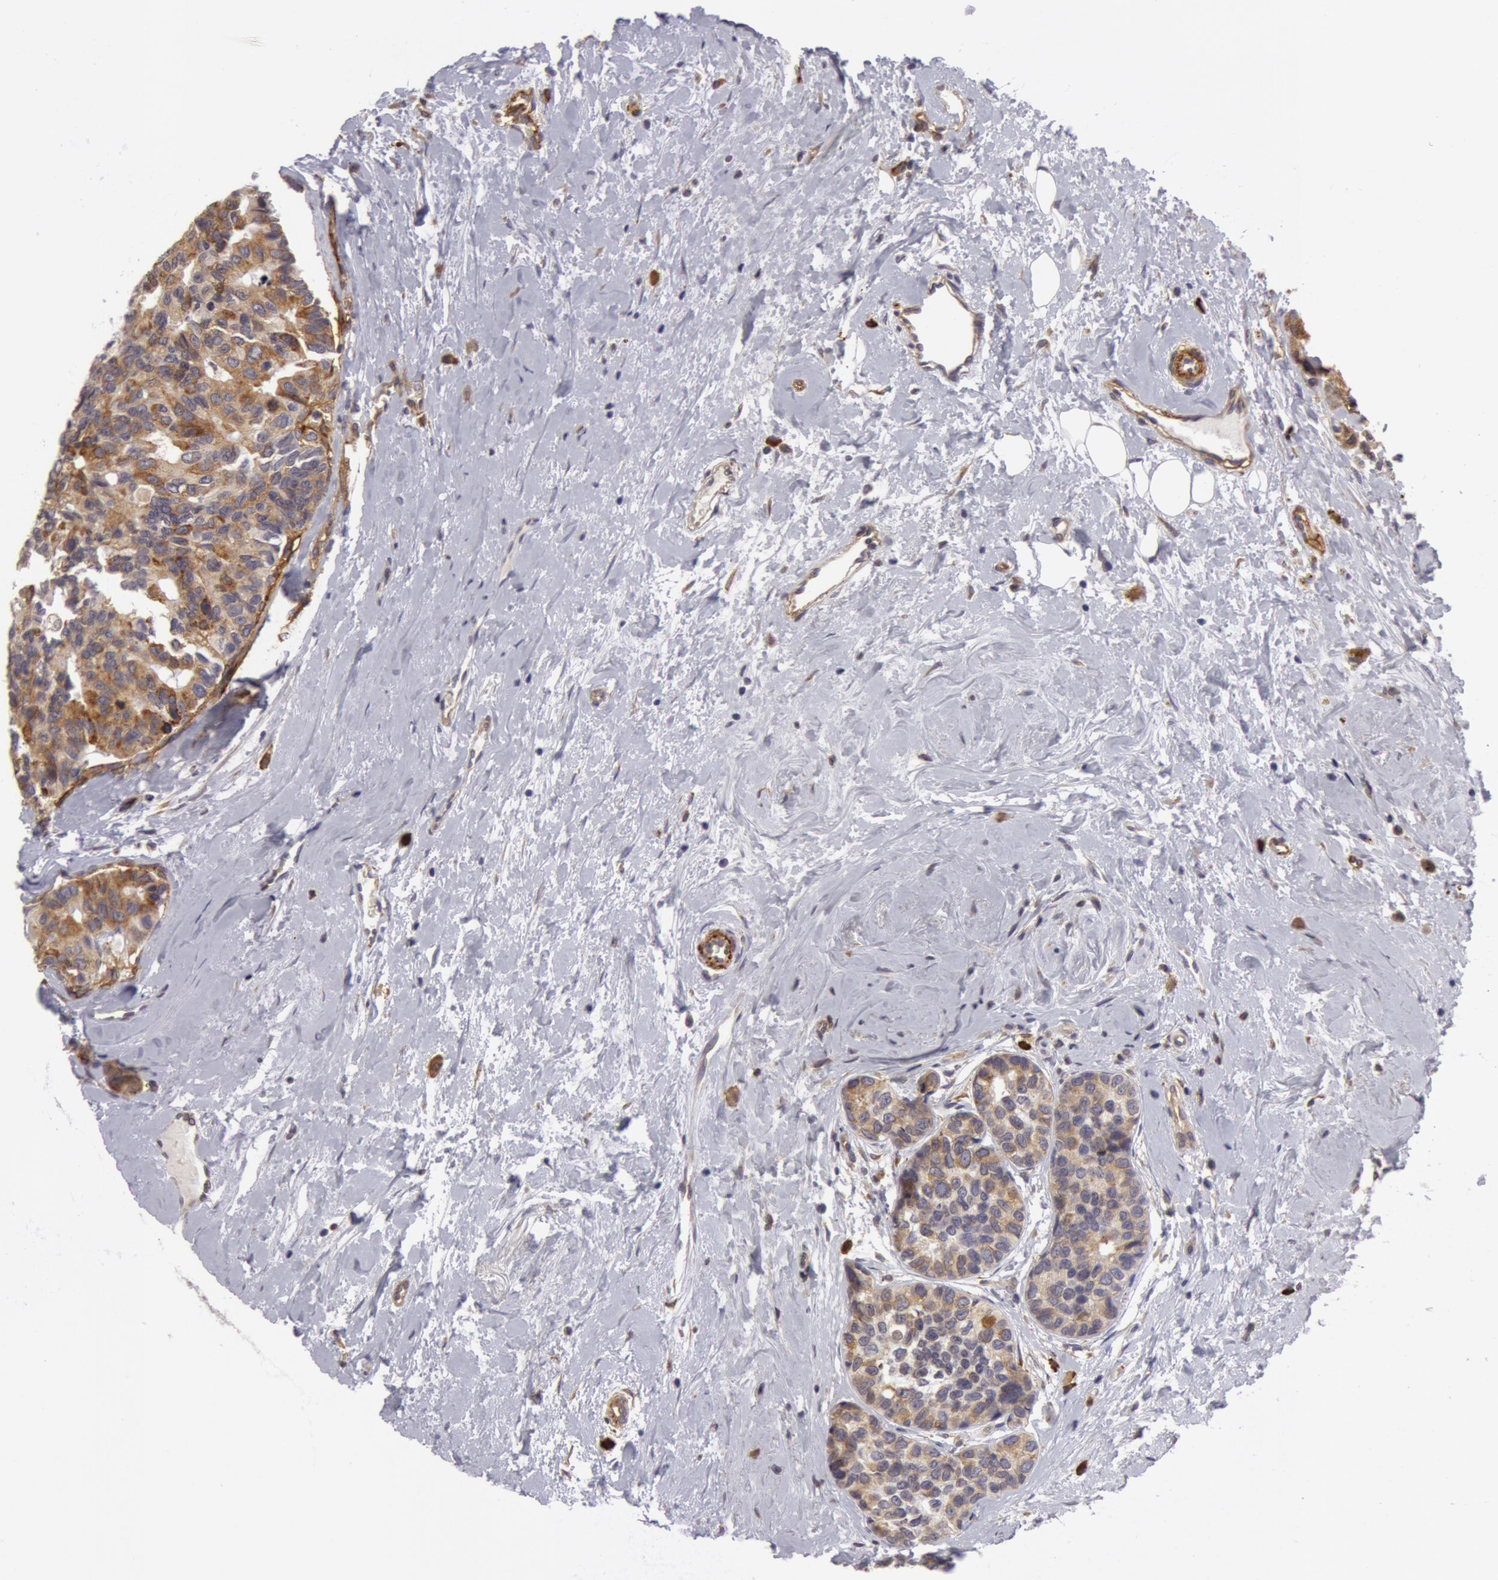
{"staining": {"intensity": "moderate", "quantity": "25%-75%", "location": "cytoplasmic/membranous"}, "tissue": "breast cancer", "cell_type": "Tumor cells", "image_type": "cancer", "snomed": [{"axis": "morphology", "description": "Duct carcinoma"}, {"axis": "topography", "description": "Breast"}], "caption": "Breast cancer stained with a brown dye exhibits moderate cytoplasmic/membranous positive expression in about 25%-75% of tumor cells.", "gene": "IL23A", "patient": {"sex": "female", "age": 69}}